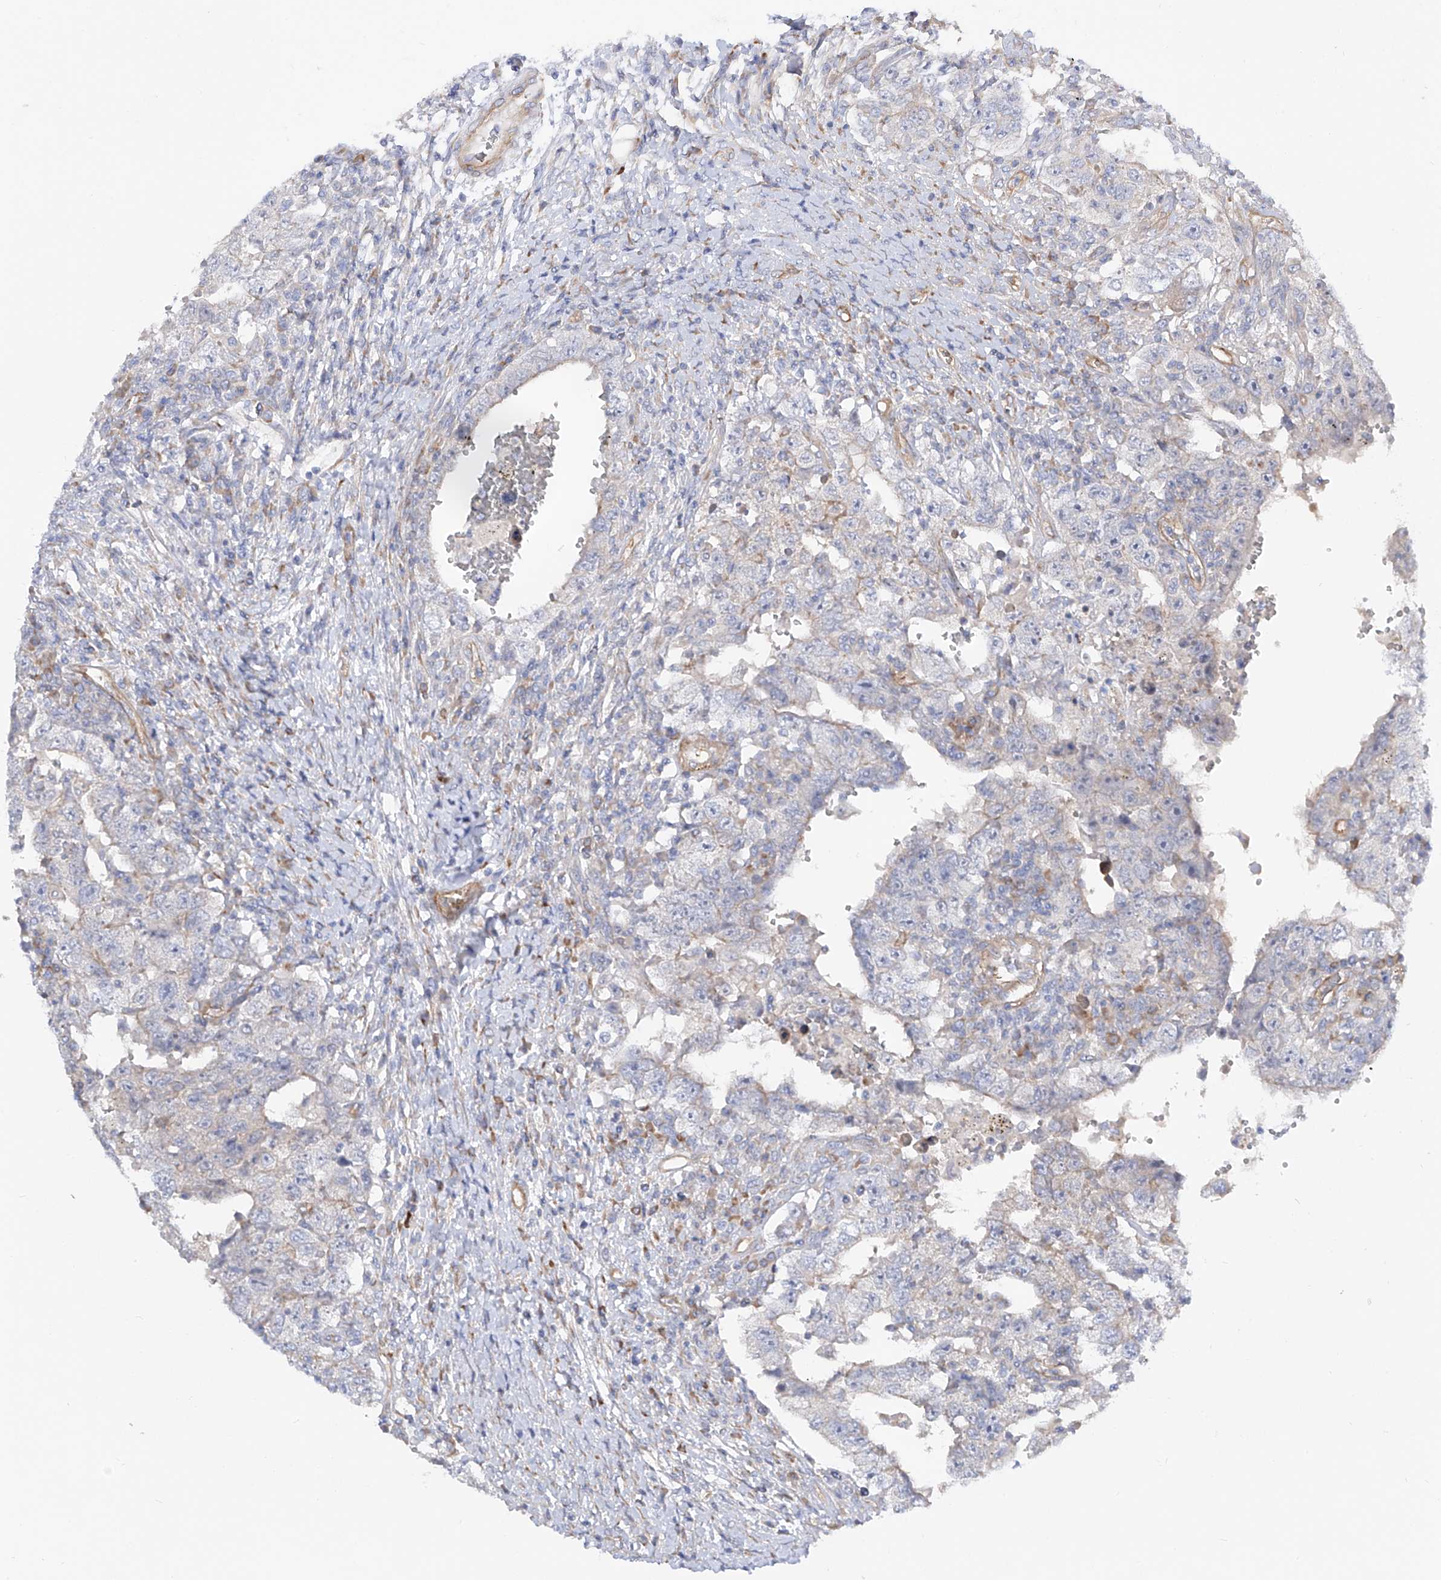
{"staining": {"intensity": "negative", "quantity": "none", "location": "none"}, "tissue": "testis cancer", "cell_type": "Tumor cells", "image_type": "cancer", "snomed": [{"axis": "morphology", "description": "Carcinoma, Embryonal, NOS"}, {"axis": "topography", "description": "Testis"}], "caption": "This image is of testis cancer stained with immunohistochemistry to label a protein in brown with the nuclei are counter-stained blue. There is no expression in tumor cells.", "gene": "LCA5", "patient": {"sex": "male", "age": 26}}